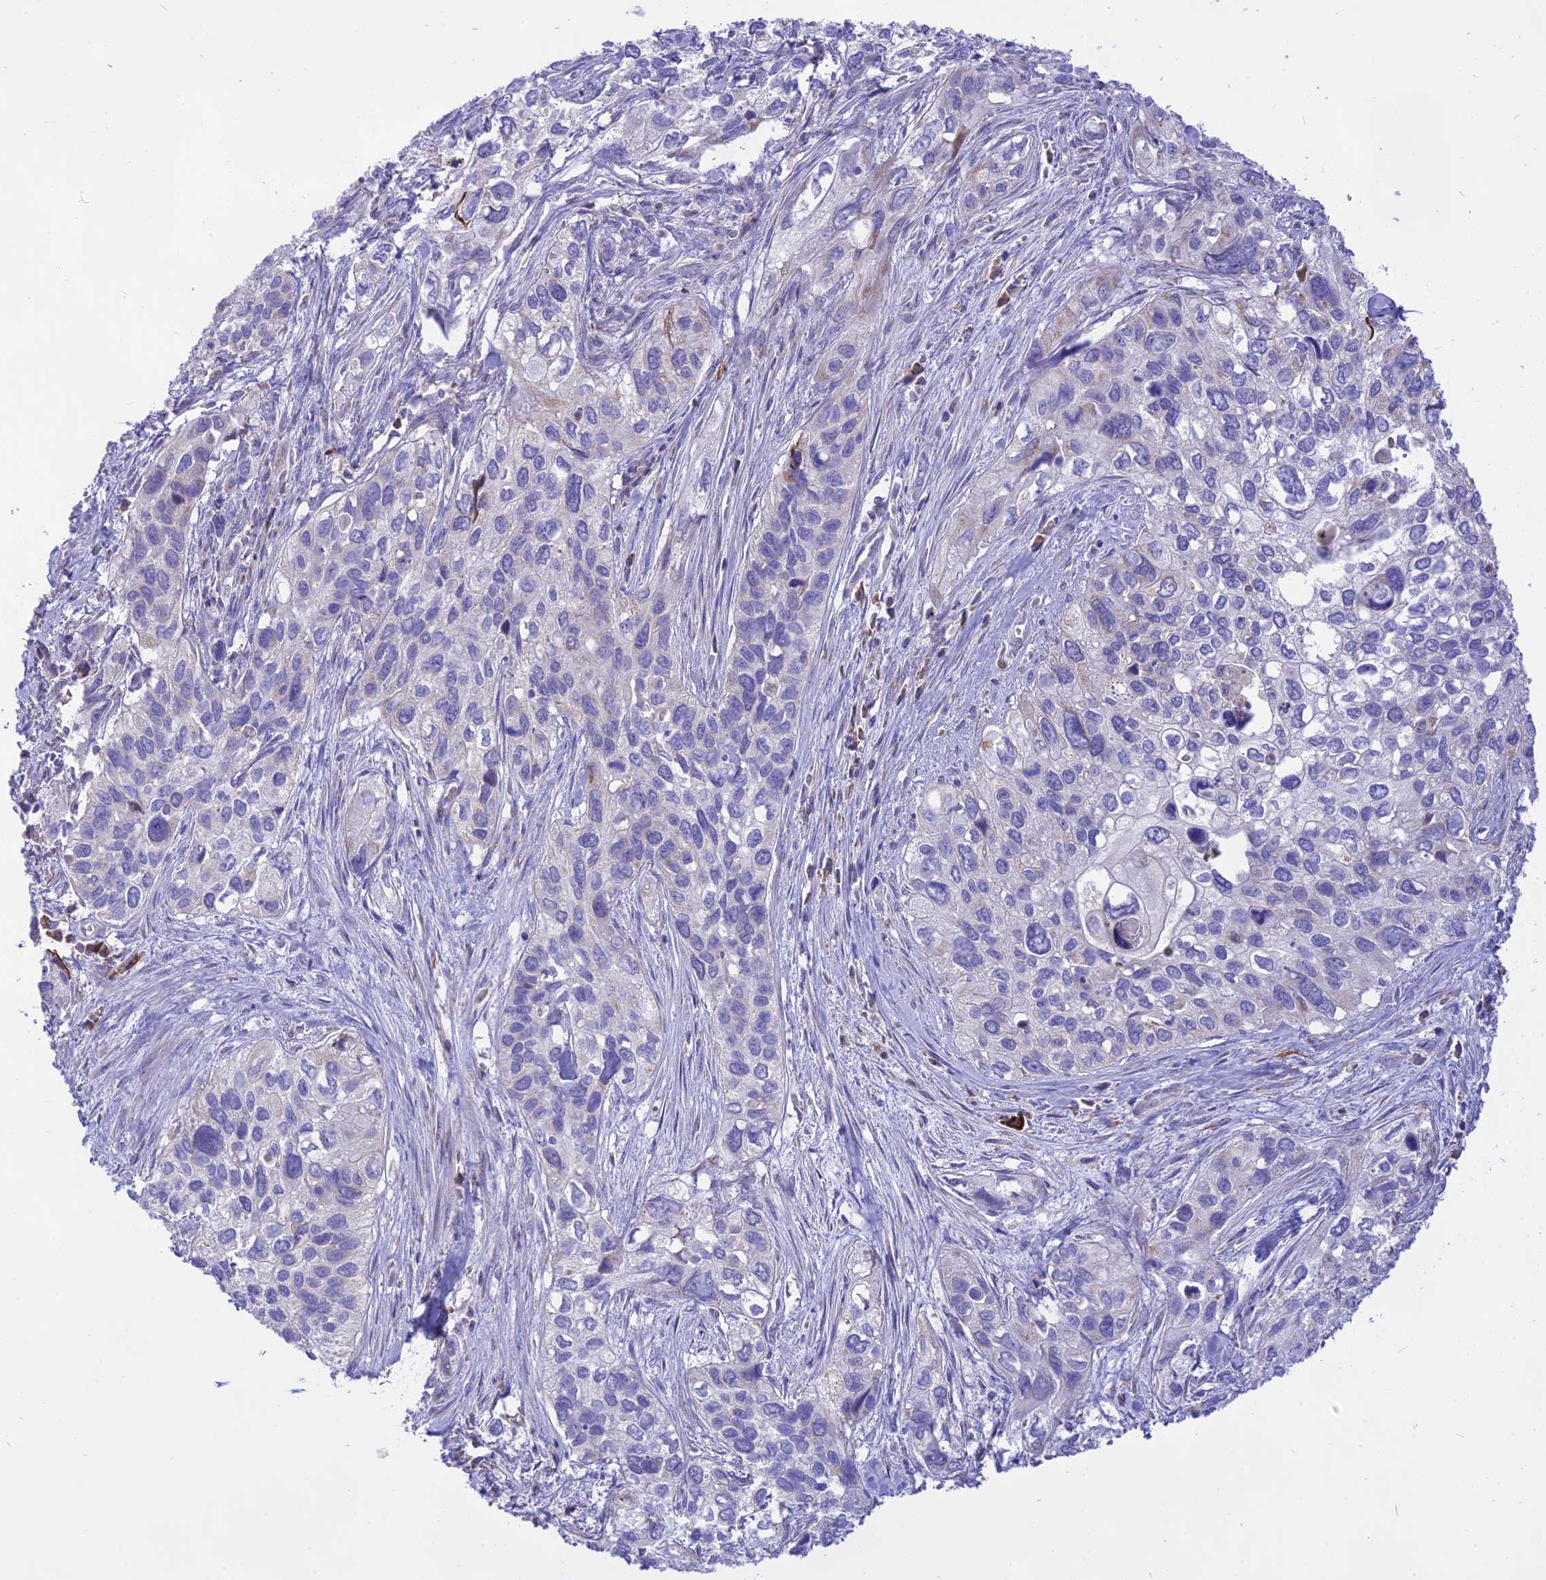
{"staining": {"intensity": "negative", "quantity": "none", "location": "none"}, "tissue": "cervical cancer", "cell_type": "Tumor cells", "image_type": "cancer", "snomed": [{"axis": "morphology", "description": "Squamous cell carcinoma, NOS"}, {"axis": "topography", "description": "Cervix"}], "caption": "Immunohistochemistry histopathology image of human cervical cancer stained for a protein (brown), which exhibits no expression in tumor cells.", "gene": "DOC2B", "patient": {"sex": "female", "age": 55}}